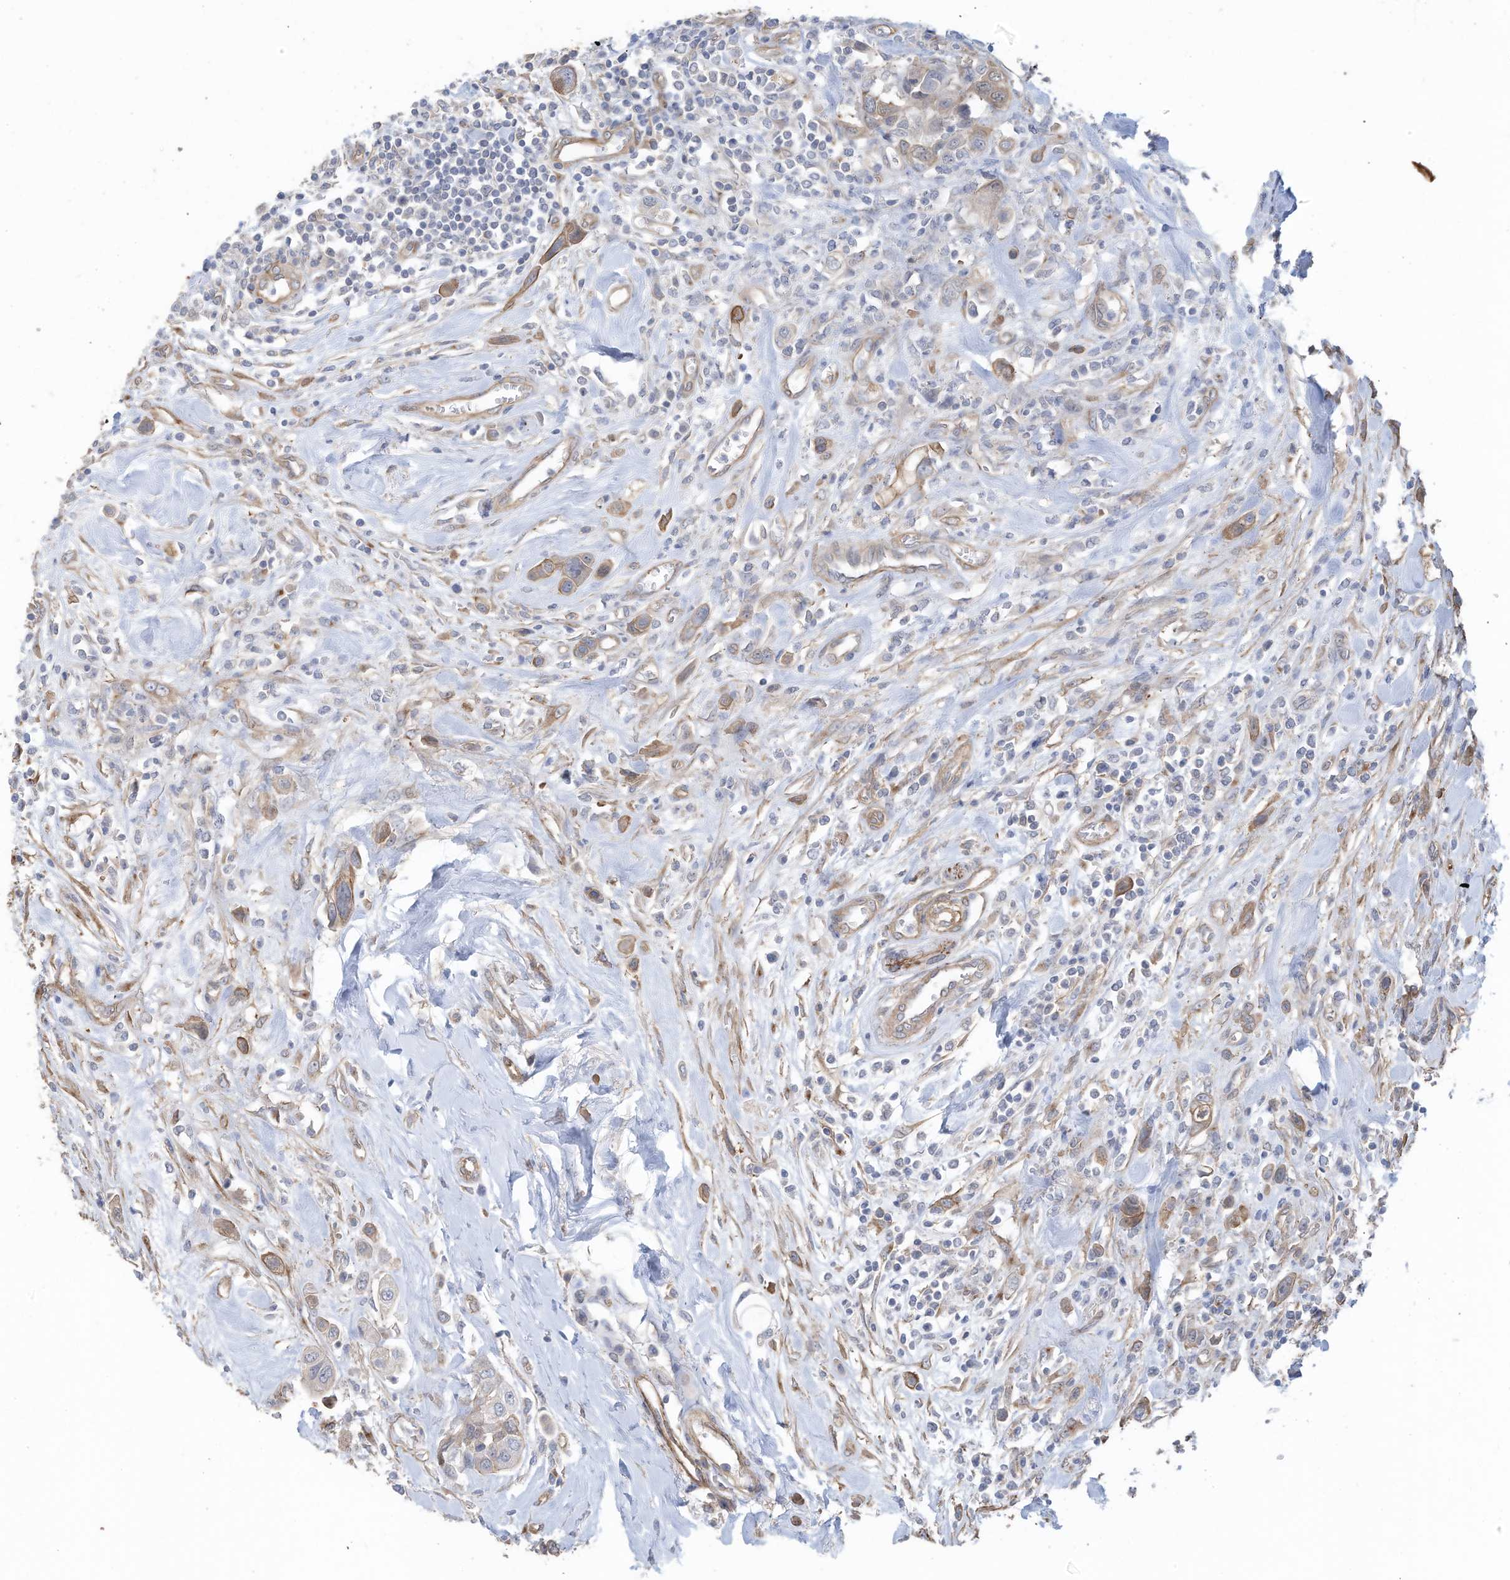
{"staining": {"intensity": "weak", "quantity": "25%-75%", "location": "cytoplasmic/membranous"}, "tissue": "urothelial cancer", "cell_type": "Tumor cells", "image_type": "cancer", "snomed": [{"axis": "morphology", "description": "Urothelial carcinoma, High grade"}, {"axis": "topography", "description": "Urinary bladder"}], "caption": "Protein expression analysis of human urothelial cancer reveals weak cytoplasmic/membranous expression in about 25%-75% of tumor cells.", "gene": "SLC17A7", "patient": {"sex": "male", "age": 50}}